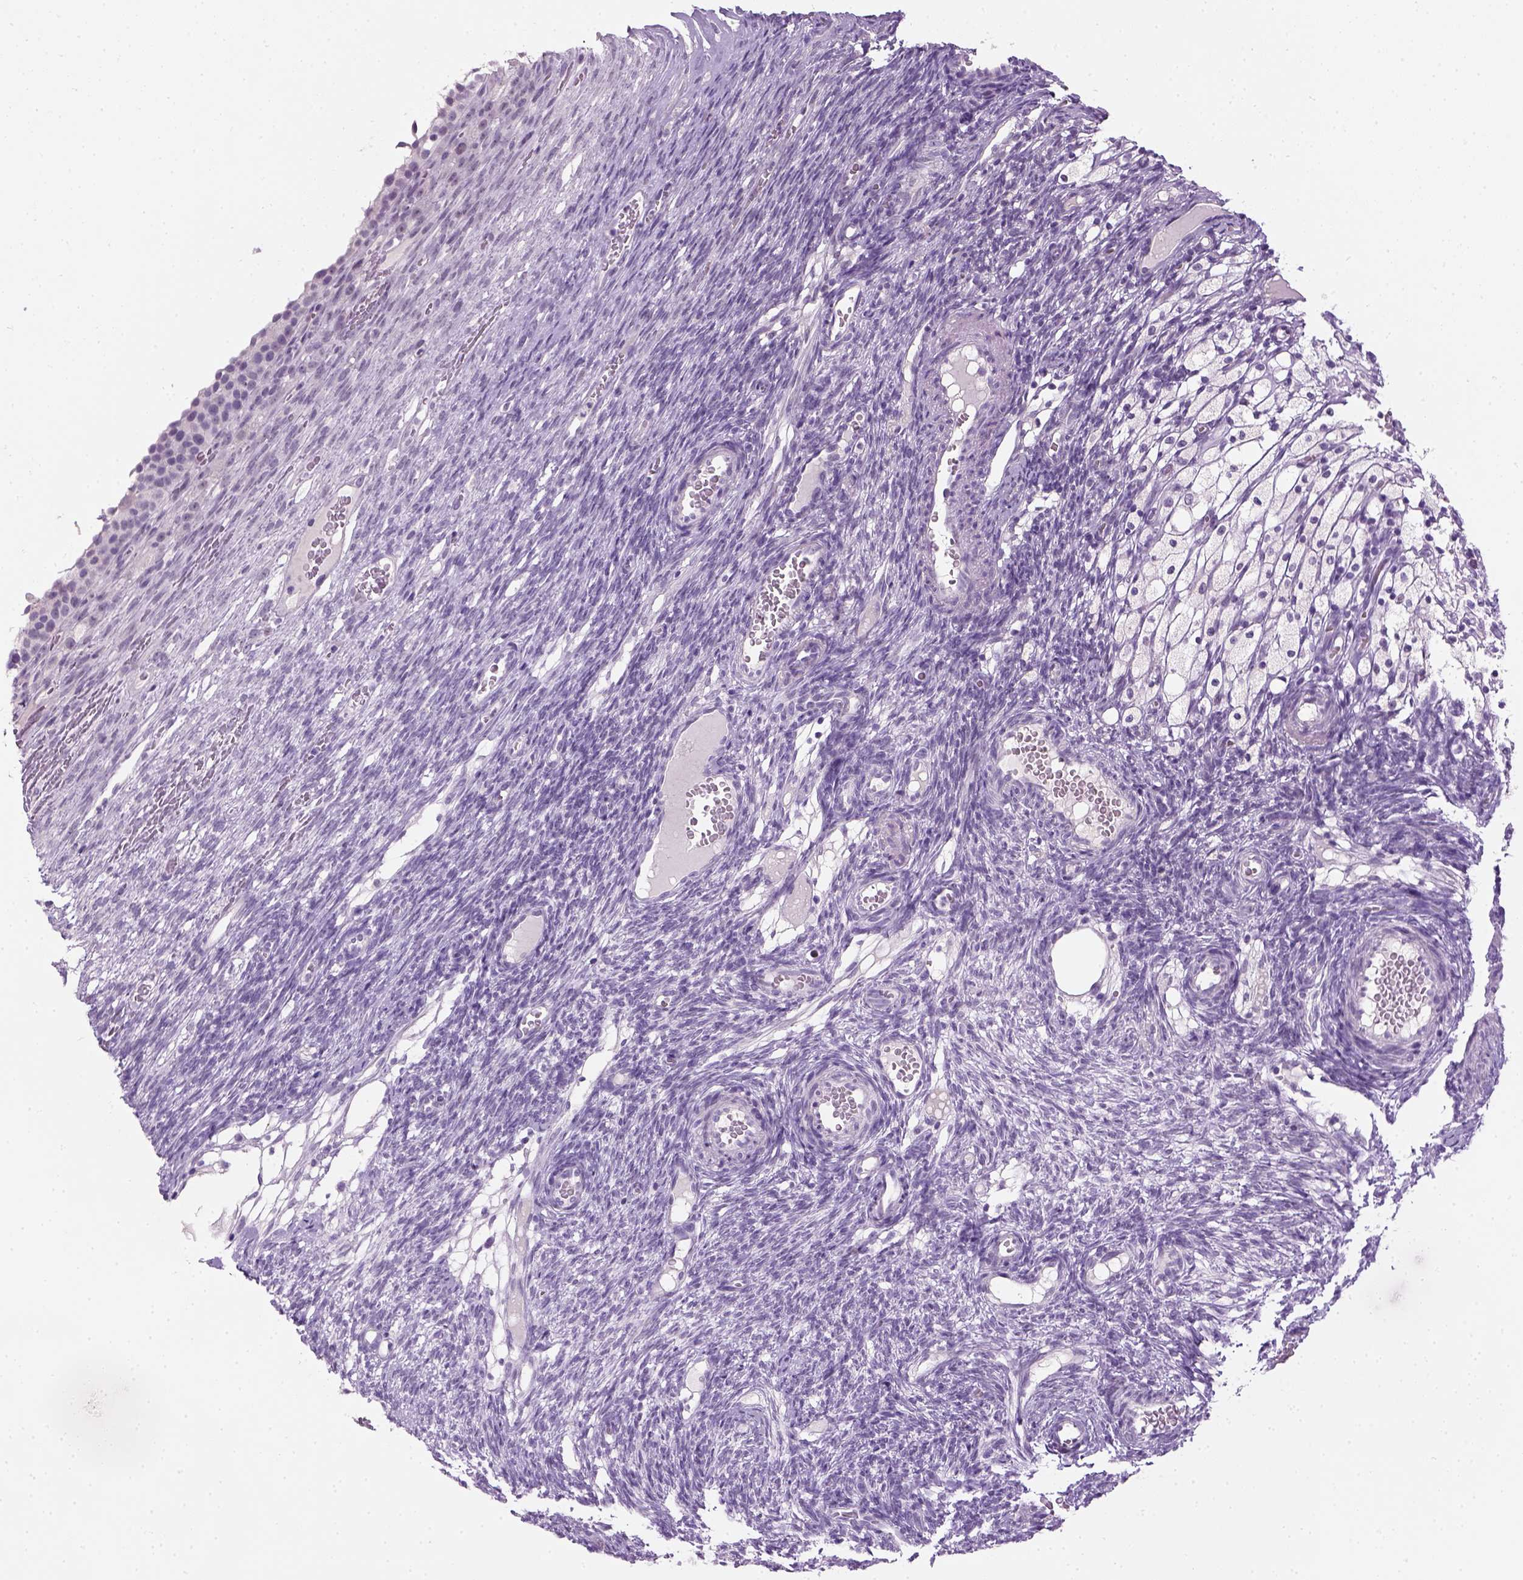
{"staining": {"intensity": "negative", "quantity": "none", "location": "none"}, "tissue": "ovary", "cell_type": "Follicle cells", "image_type": "normal", "snomed": [{"axis": "morphology", "description": "Normal tissue, NOS"}, {"axis": "topography", "description": "Ovary"}], "caption": "IHC histopathology image of normal ovary stained for a protein (brown), which shows no staining in follicle cells. (IHC, brightfield microscopy, high magnification).", "gene": "GABRB2", "patient": {"sex": "female", "age": 34}}